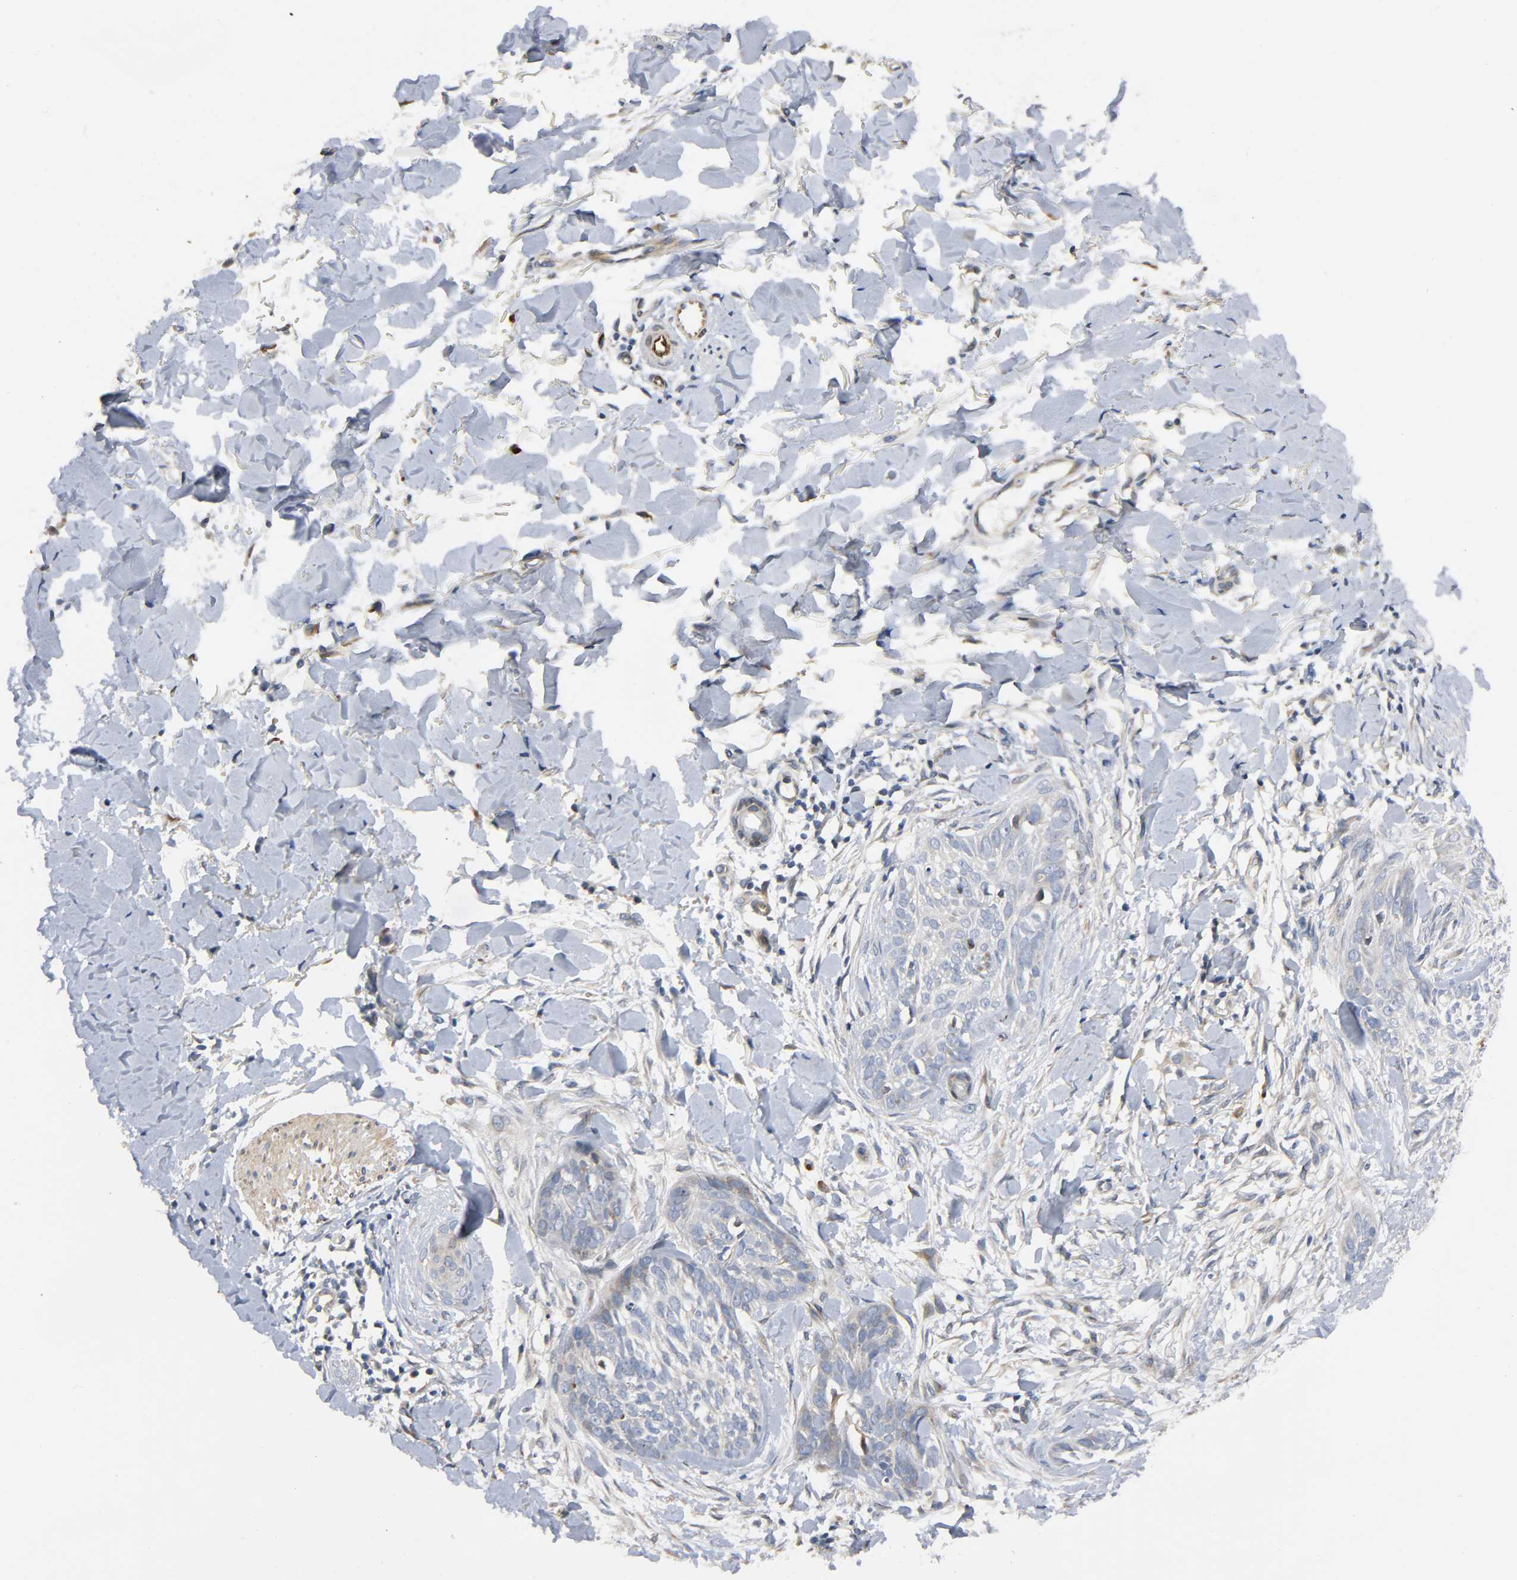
{"staining": {"intensity": "weak", "quantity": "<25%", "location": "cytoplasmic/membranous"}, "tissue": "skin cancer", "cell_type": "Tumor cells", "image_type": "cancer", "snomed": [{"axis": "morphology", "description": "Normal tissue, NOS"}, {"axis": "morphology", "description": "Basal cell carcinoma"}, {"axis": "topography", "description": "Skin"}], "caption": "High power microscopy photomicrograph of an immunohistochemistry (IHC) histopathology image of skin basal cell carcinoma, revealing no significant expression in tumor cells.", "gene": "ASB6", "patient": {"sex": "male", "age": 71}}